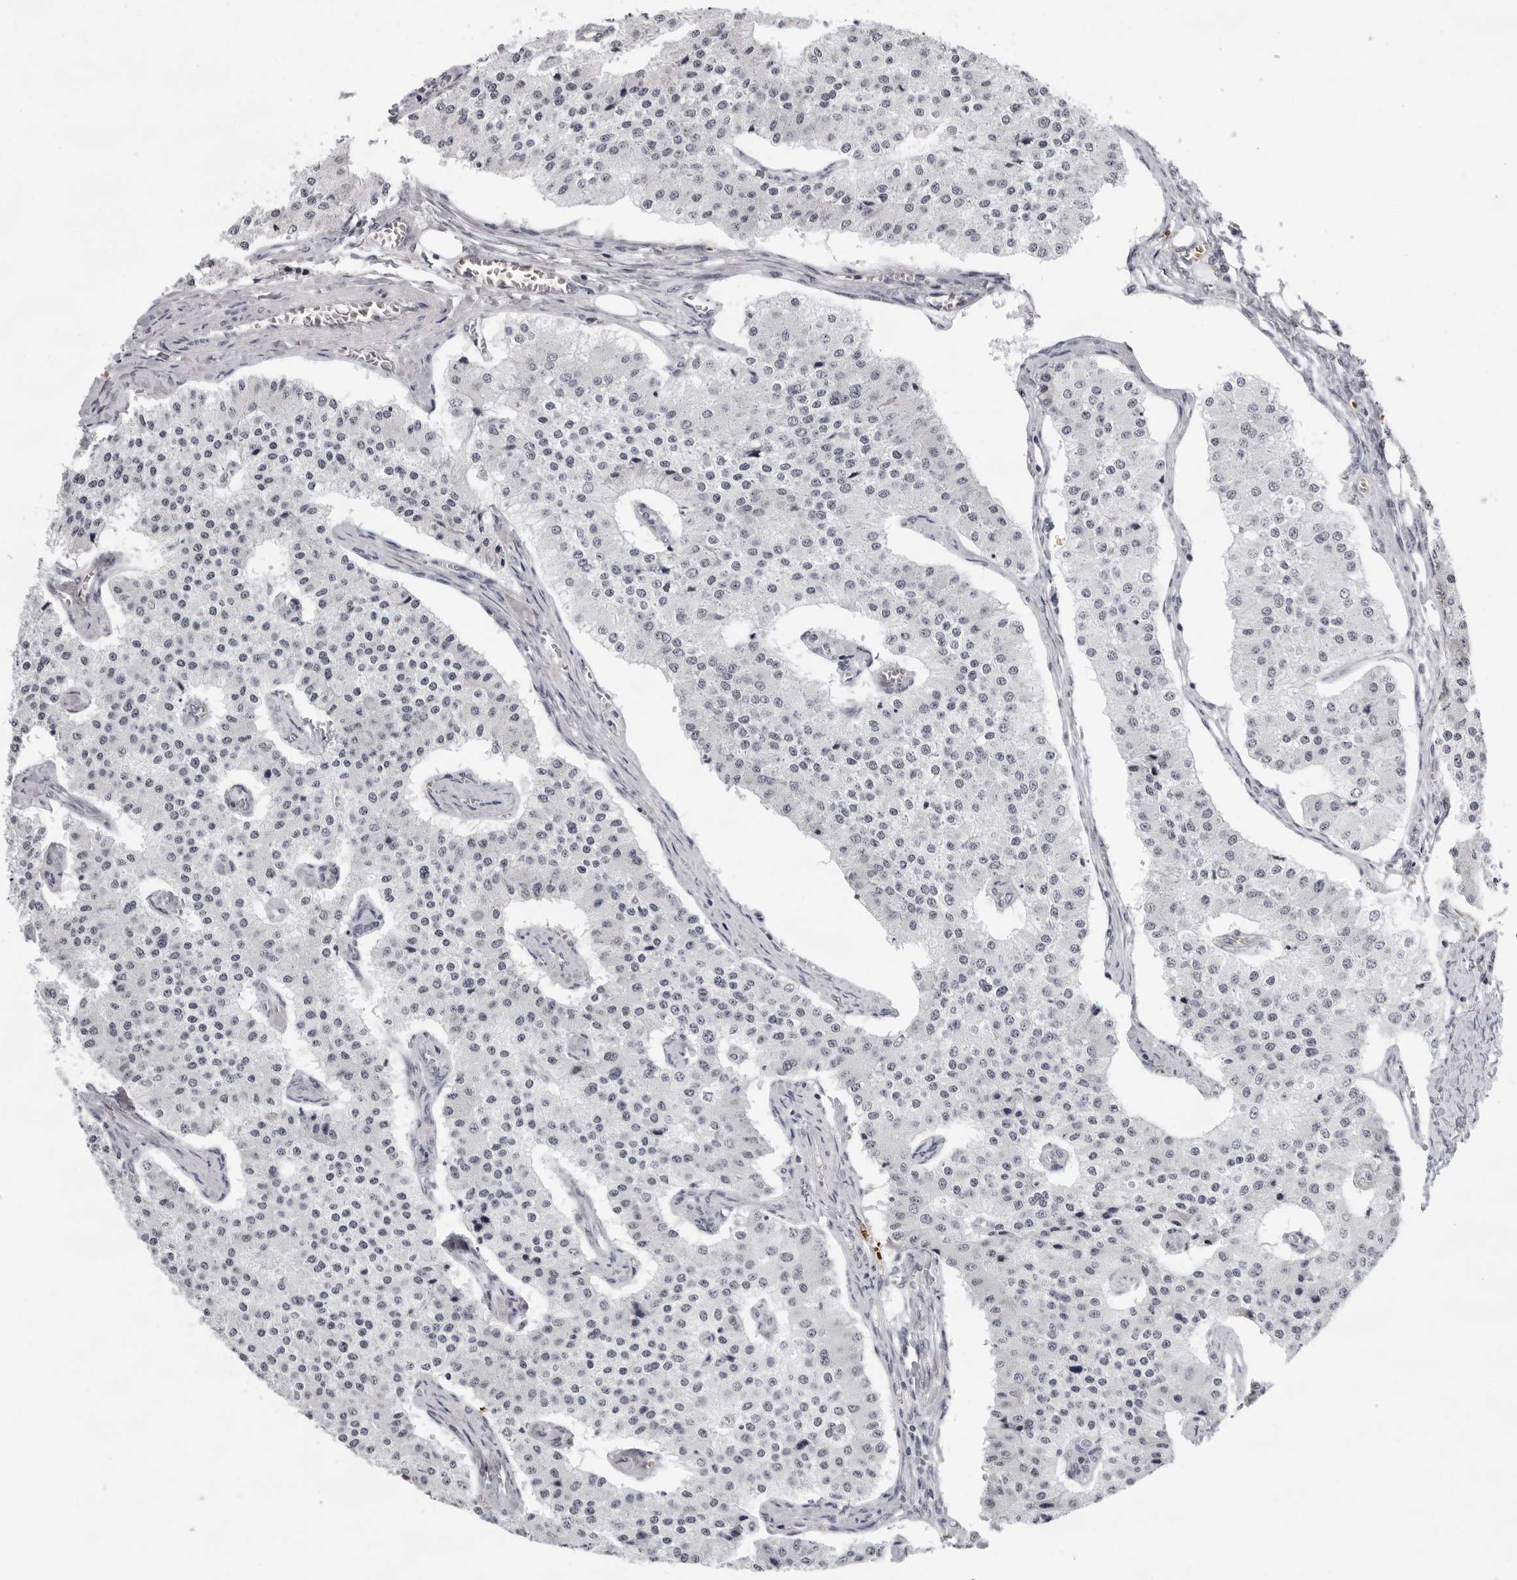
{"staining": {"intensity": "negative", "quantity": "none", "location": "none"}, "tissue": "carcinoid", "cell_type": "Tumor cells", "image_type": "cancer", "snomed": [{"axis": "morphology", "description": "Carcinoid, malignant, NOS"}, {"axis": "topography", "description": "Colon"}], "caption": "There is no significant positivity in tumor cells of carcinoid. (Stains: DAB (3,3'-diaminobenzidine) immunohistochemistry with hematoxylin counter stain, Microscopy: brightfield microscopy at high magnification).", "gene": "USP1", "patient": {"sex": "female", "age": 52}}